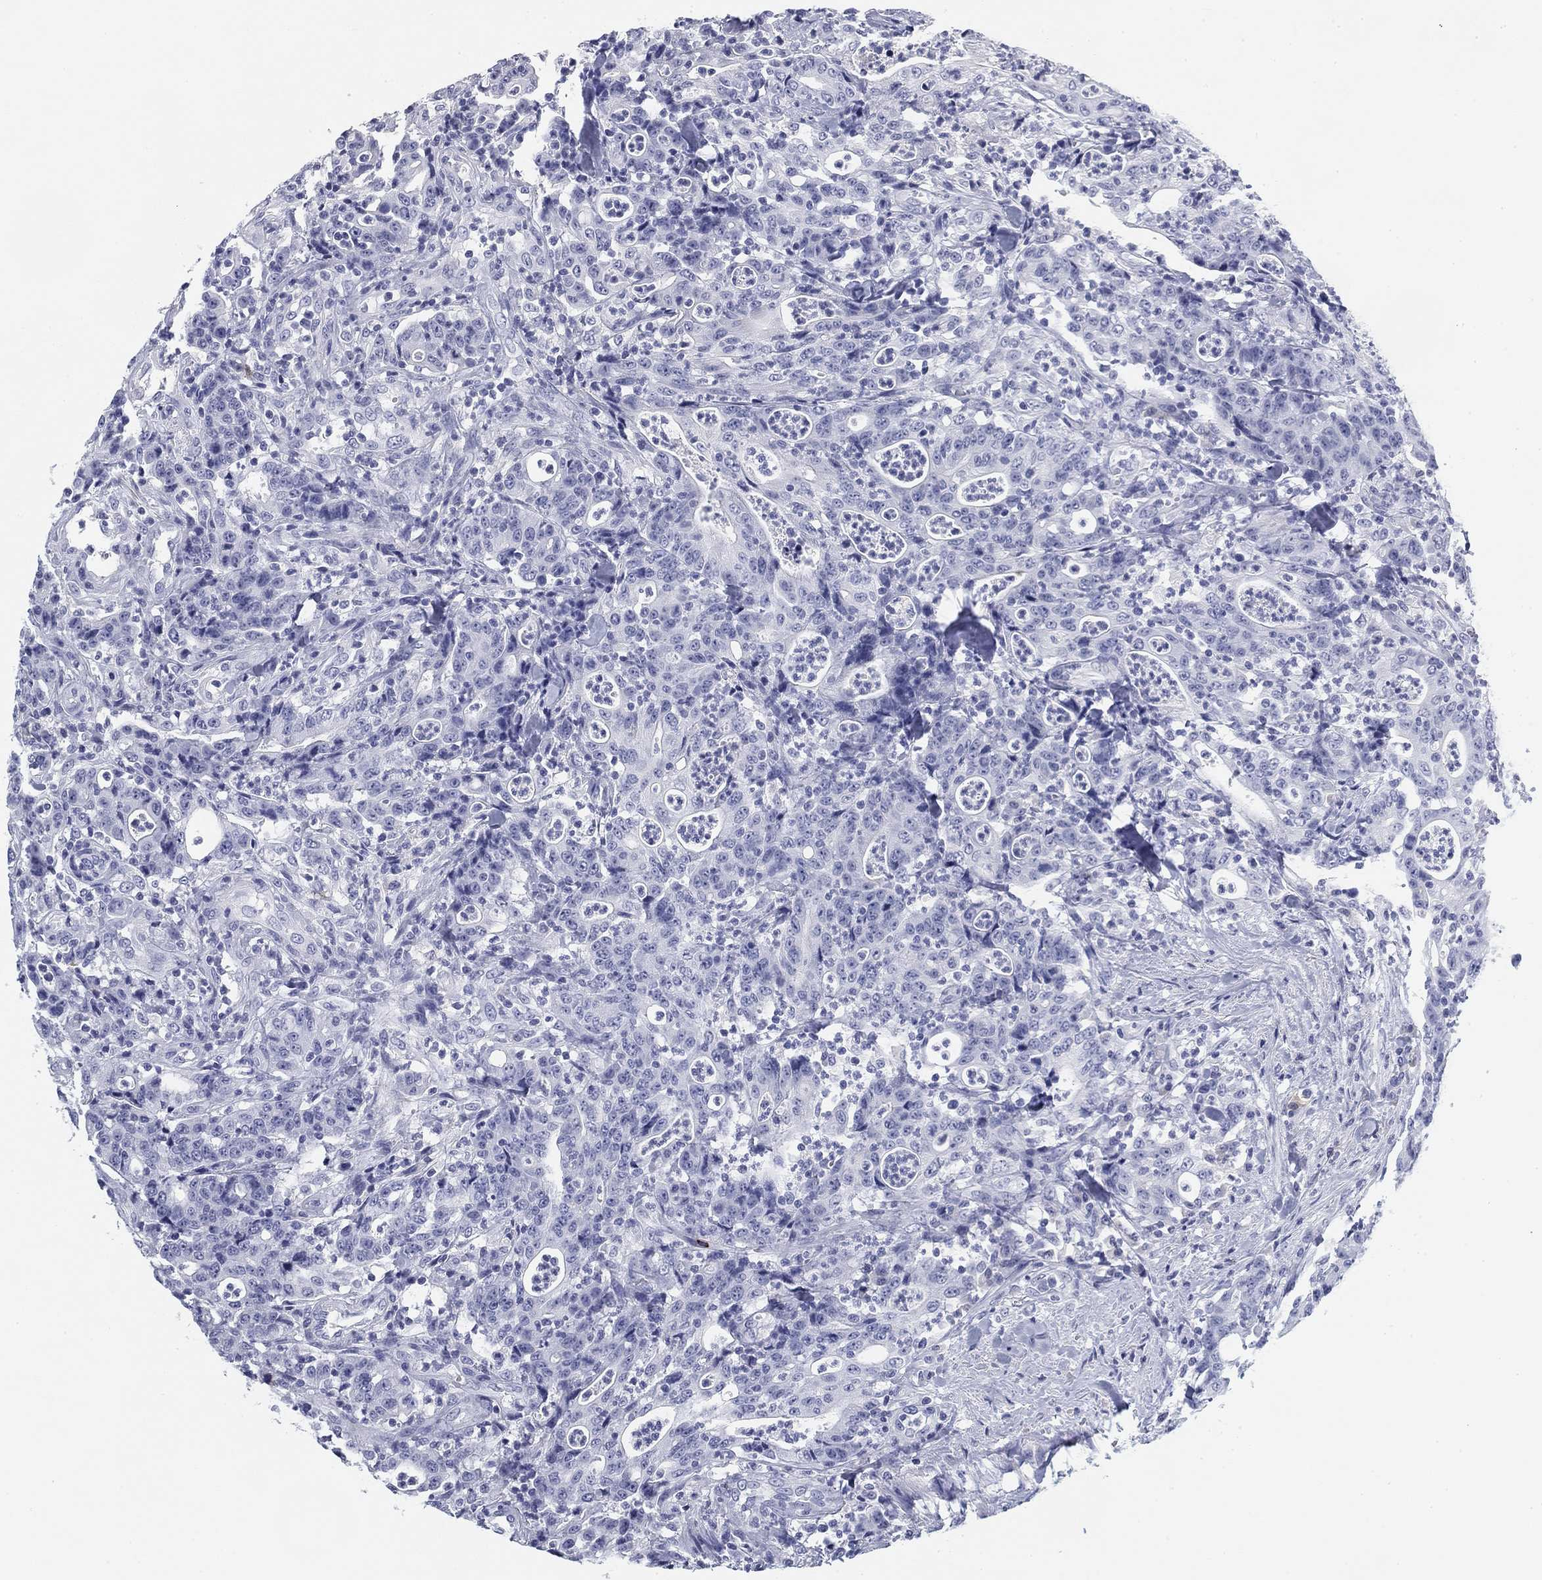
{"staining": {"intensity": "negative", "quantity": "none", "location": "none"}, "tissue": "colorectal cancer", "cell_type": "Tumor cells", "image_type": "cancer", "snomed": [{"axis": "morphology", "description": "Adenocarcinoma, NOS"}, {"axis": "topography", "description": "Colon"}], "caption": "IHC histopathology image of neoplastic tissue: colorectal adenocarcinoma stained with DAB shows no significant protein staining in tumor cells.", "gene": "CD79B", "patient": {"sex": "male", "age": 70}}